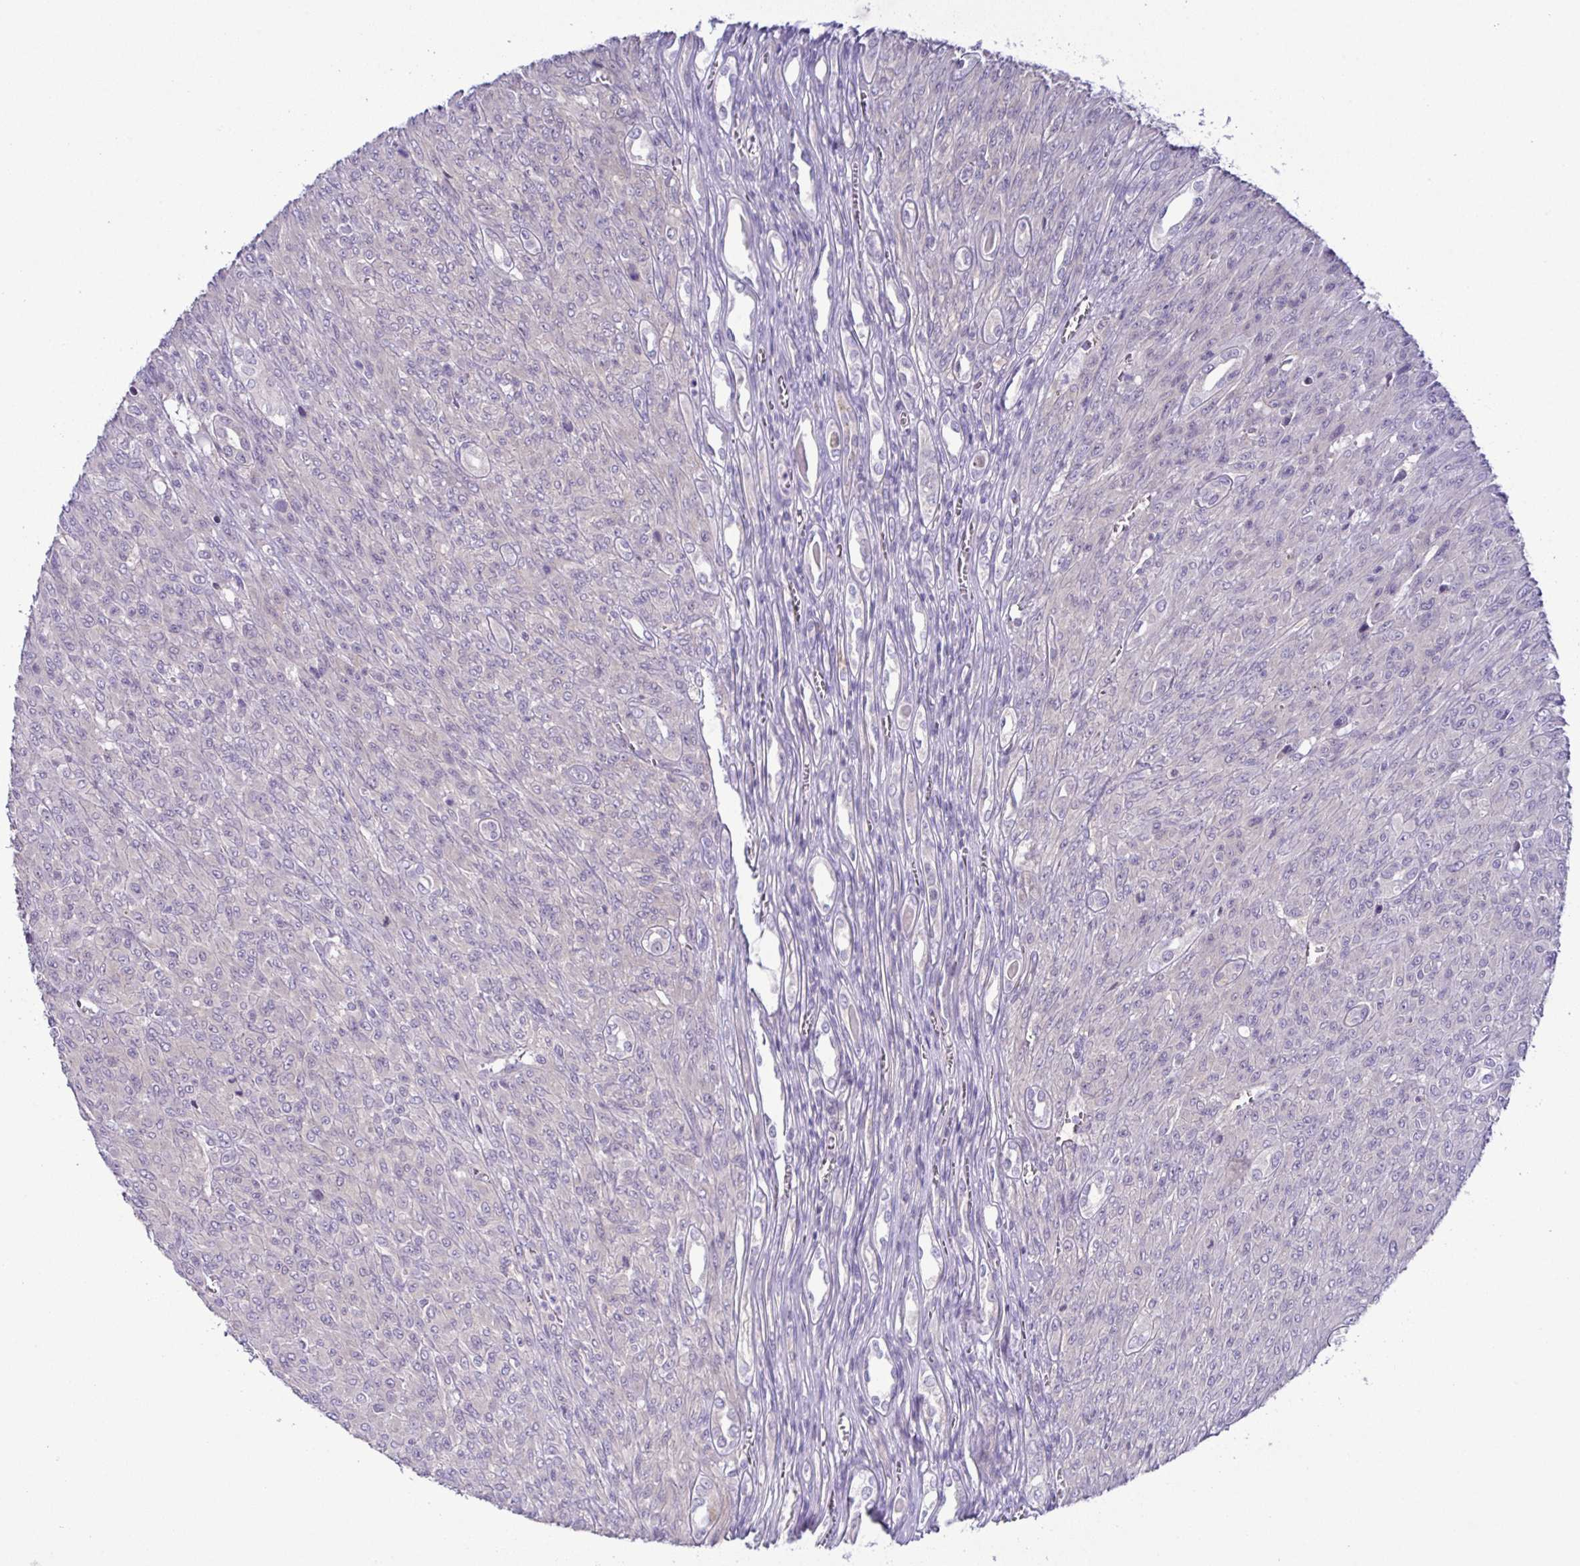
{"staining": {"intensity": "negative", "quantity": "none", "location": "none"}, "tissue": "renal cancer", "cell_type": "Tumor cells", "image_type": "cancer", "snomed": [{"axis": "morphology", "description": "Adenocarcinoma, NOS"}, {"axis": "topography", "description": "Kidney"}], "caption": "DAB immunohistochemical staining of renal cancer (adenocarcinoma) demonstrates no significant staining in tumor cells. (DAB immunohistochemistry (IHC) with hematoxylin counter stain).", "gene": "CFAP97D1", "patient": {"sex": "male", "age": 58}}